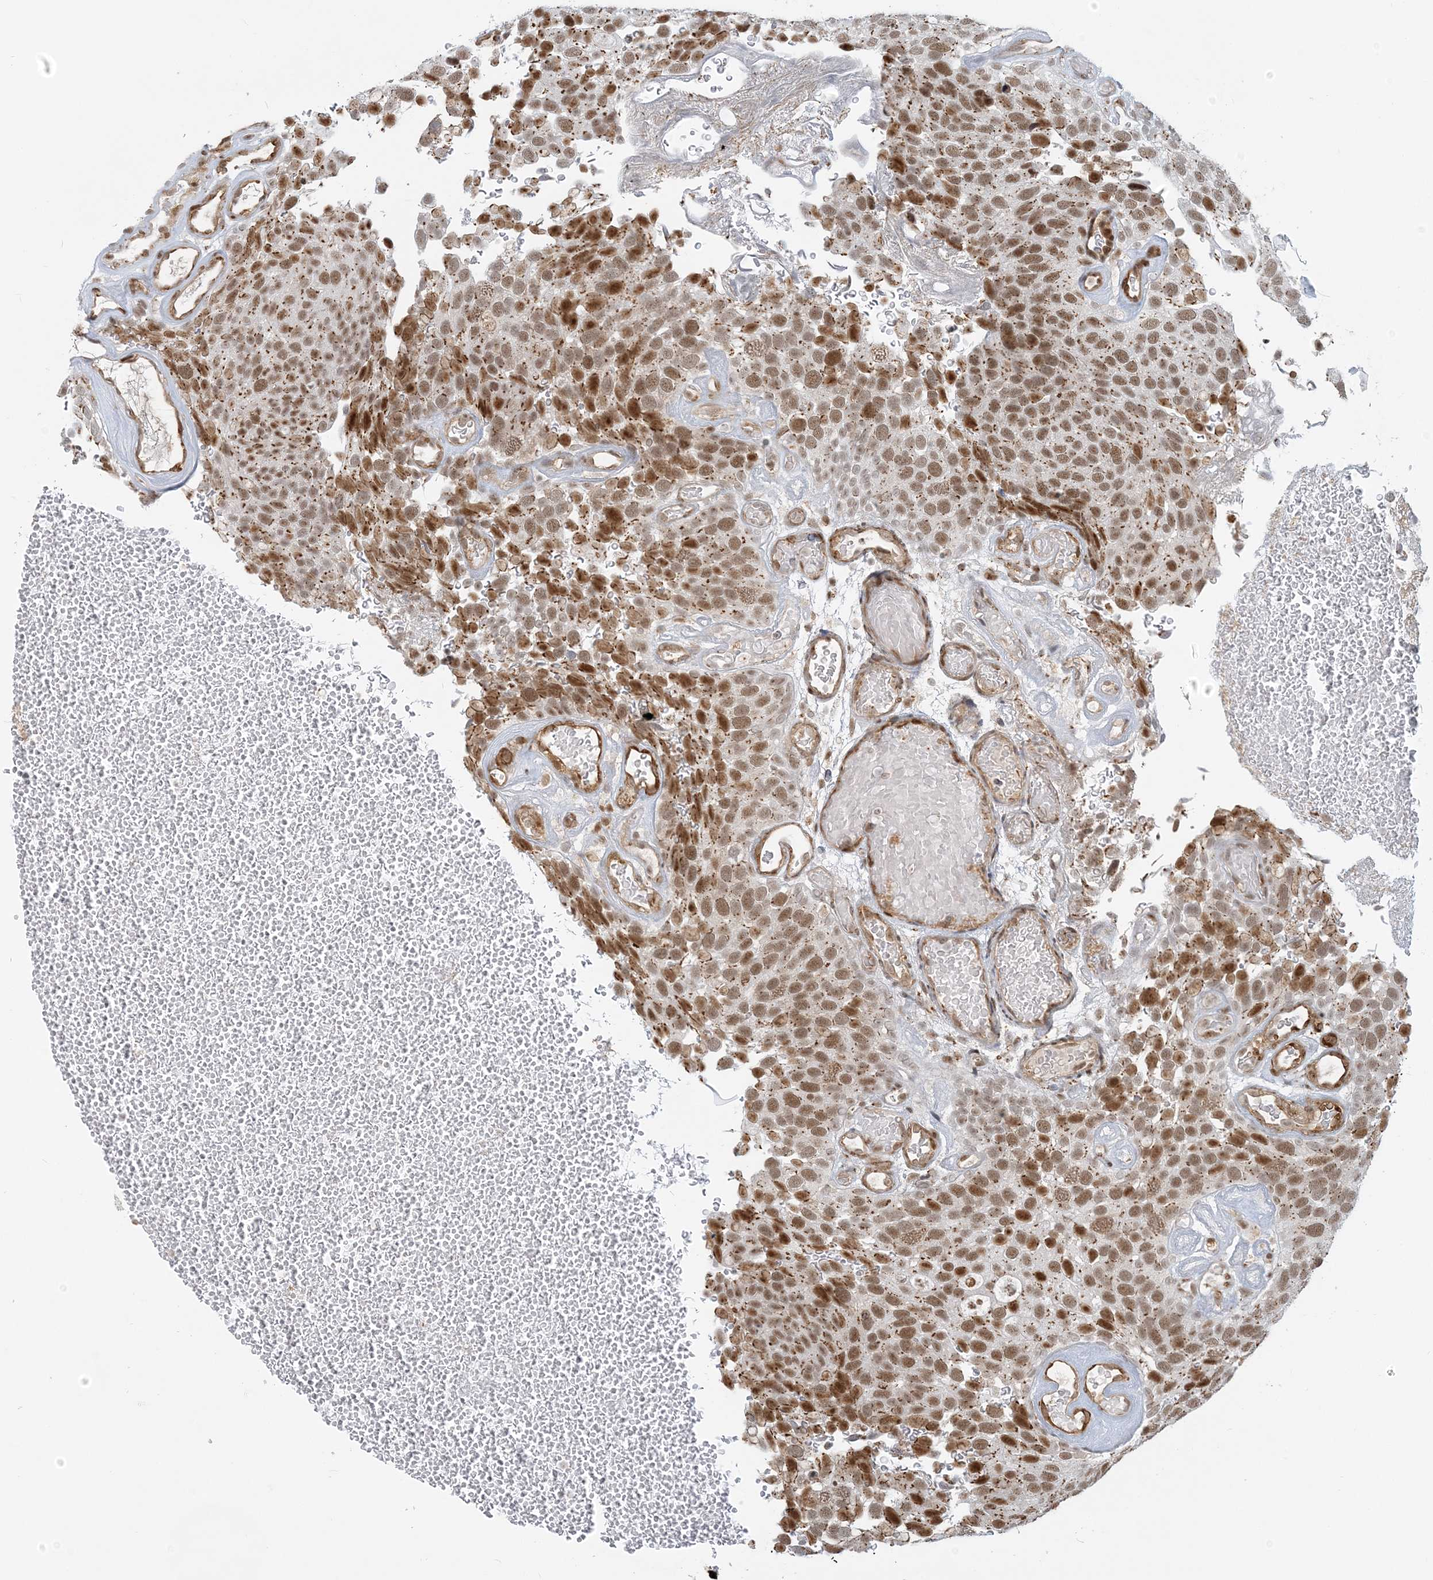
{"staining": {"intensity": "moderate", "quantity": ">75%", "location": "cytoplasmic/membranous,nuclear"}, "tissue": "urothelial cancer", "cell_type": "Tumor cells", "image_type": "cancer", "snomed": [{"axis": "morphology", "description": "Urothelial carcinoma, Low grade"}, {"axis": "topography", "description": "Urinary bladder"}], "caption": "Protein expression analysis of human urothelial cancer reveals moderate cytoplasmic/membranous and nuclear expression in approximately >75% of tumor cells.", "gene": "PLRG1", "patient": {"sex": "male", "age": 78}}